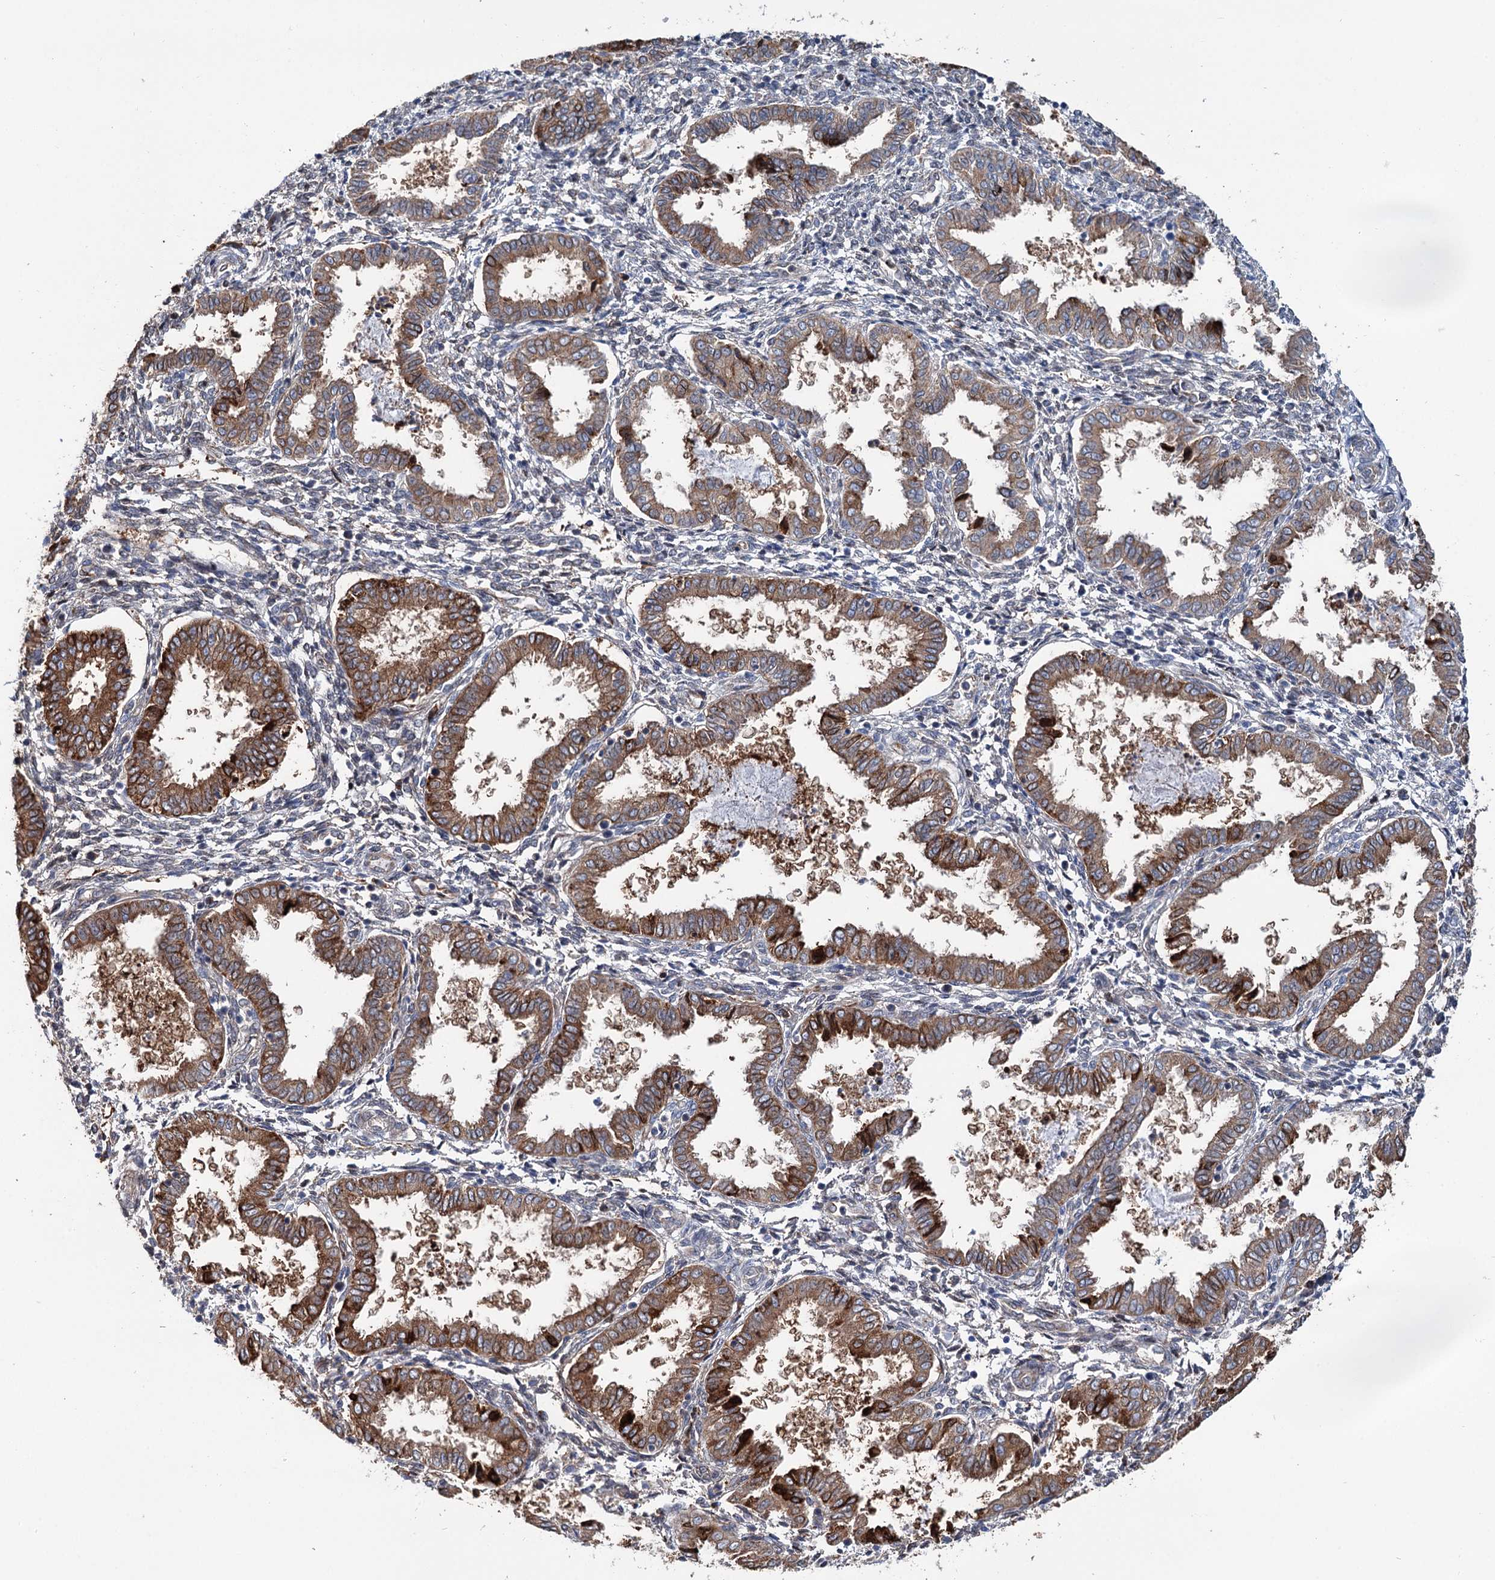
{"staining": {"intensity": "moderate", "quantity": "<25%", "location": "cytoplasmic/membranous"}, "tissue": "endometrium", "cell_type": "Cells in endometrial stroma", "image_type": "normal", "snomed": [{"axis": "morphology", "description": "Normal tissue, NOS"}, {"axis": "topography", "description": "Endometrium"}], "caption": "Brown immunohistochemical staining in normal human endometrium reveals moderate cytoplasmic/membranous positivity in about <25% of cells in endometrial stroma. (brown staining indicates protein expression, while blue staining denotes nuclei).", "gene": "PTDSS2", "patient": {"sex": "female", "age": 33}}